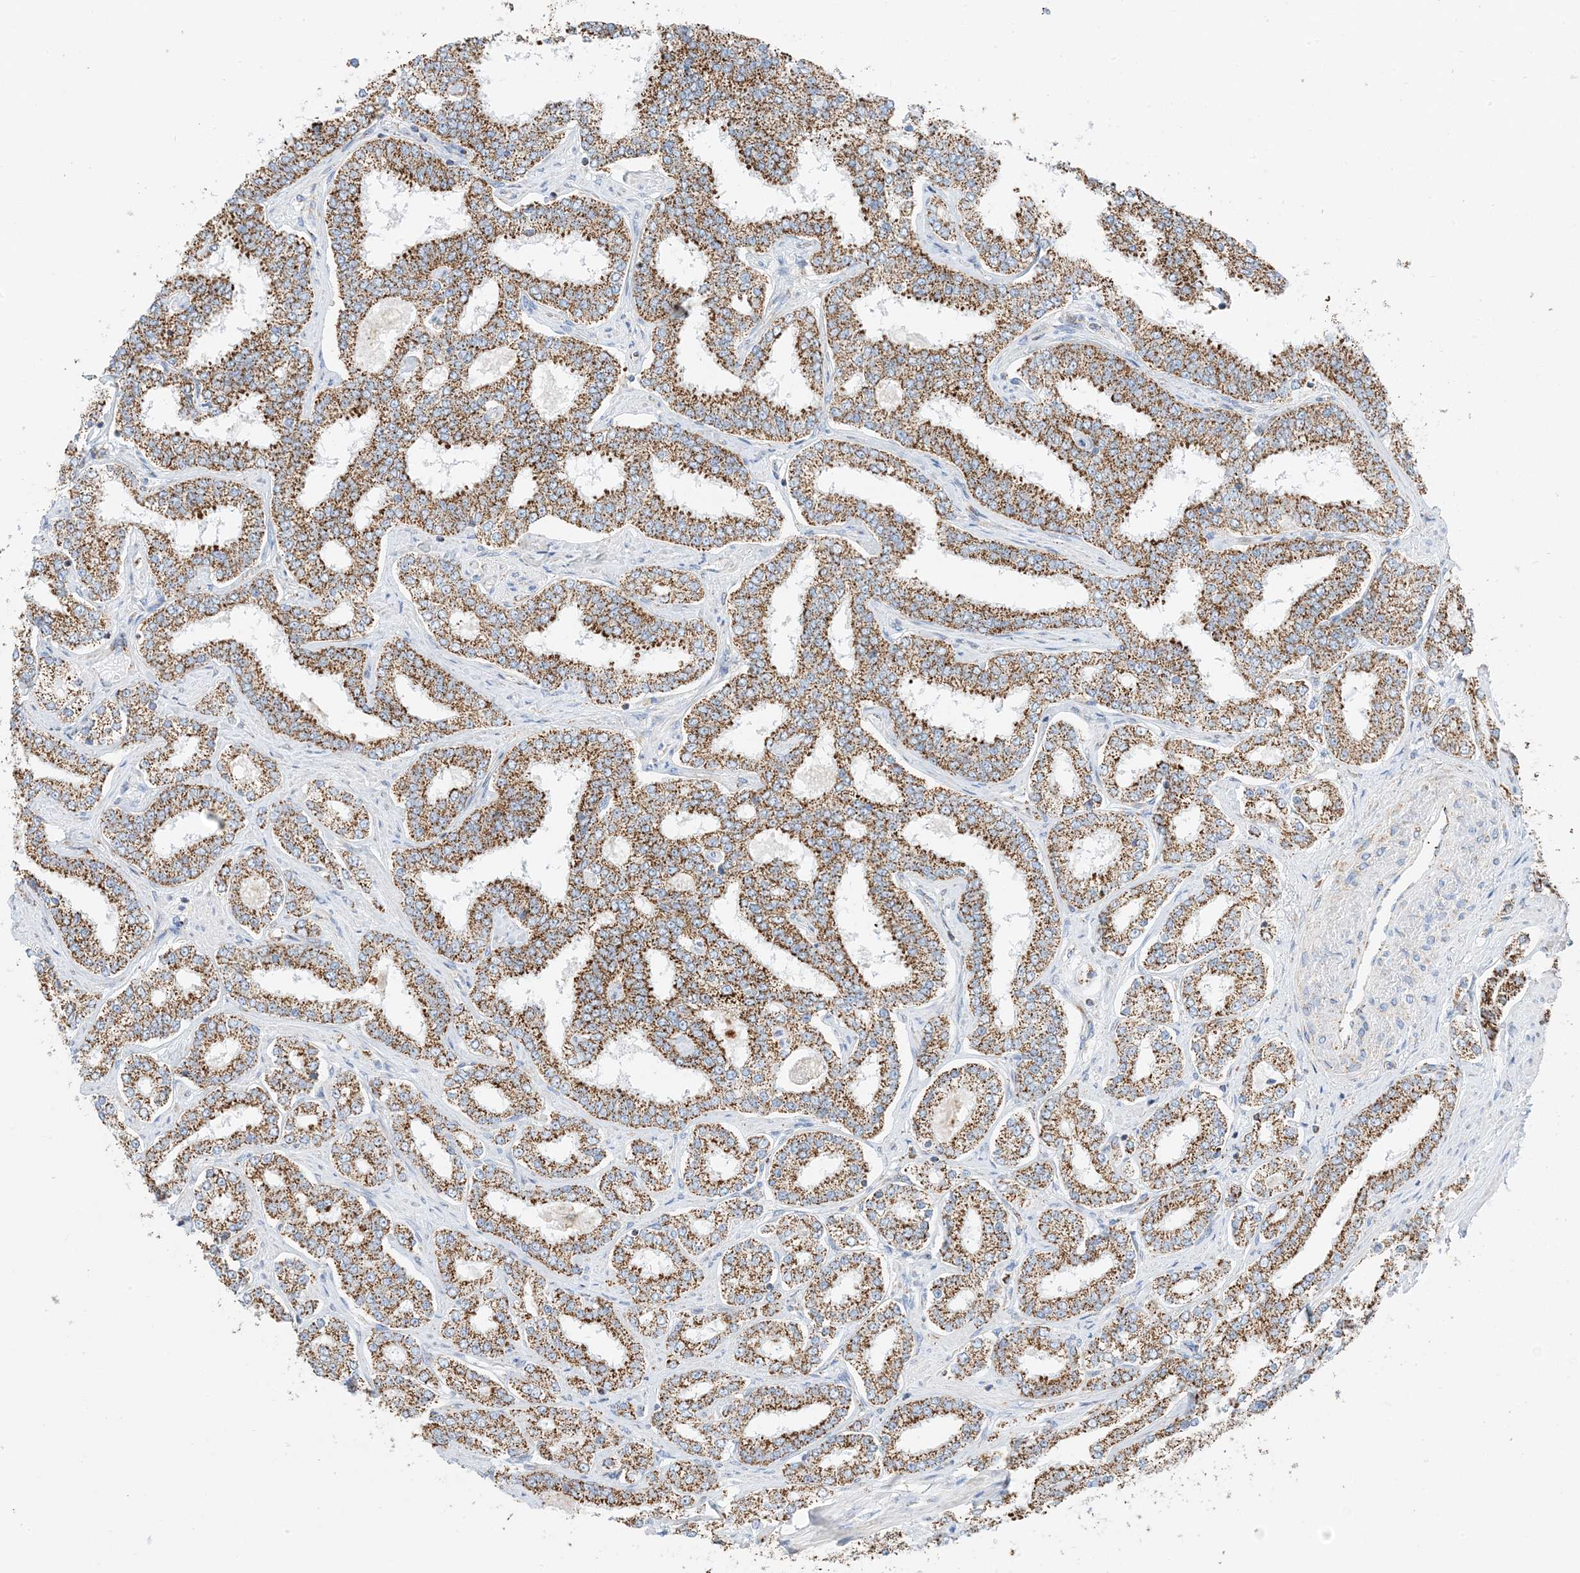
{"staining": {"intensity": "strong", "quantity": ">75%", "location": "cytoplasmic/membranous"}, "tissue": "prostate cancer", "cell_type": "Tumor cells", "image_type": "cancer", "snomed": [{"axis": "morphology", "description": "Normal tissue, NOS"}, {"axis": "morphology", "description": "Adenocarcinoma, High grade"}, {"axis": "topography", "description": "Prostate"}], "caption": "This photomicrograph shows immunohistochemistry staining of prostate cancer (high-grade adenocarcinoma), with high strong cytoplasmic/membranous staining in approximately >75% of tumor cells.", "gene": "CAPN13", "patient": {"sex": "male", "age": 83}}